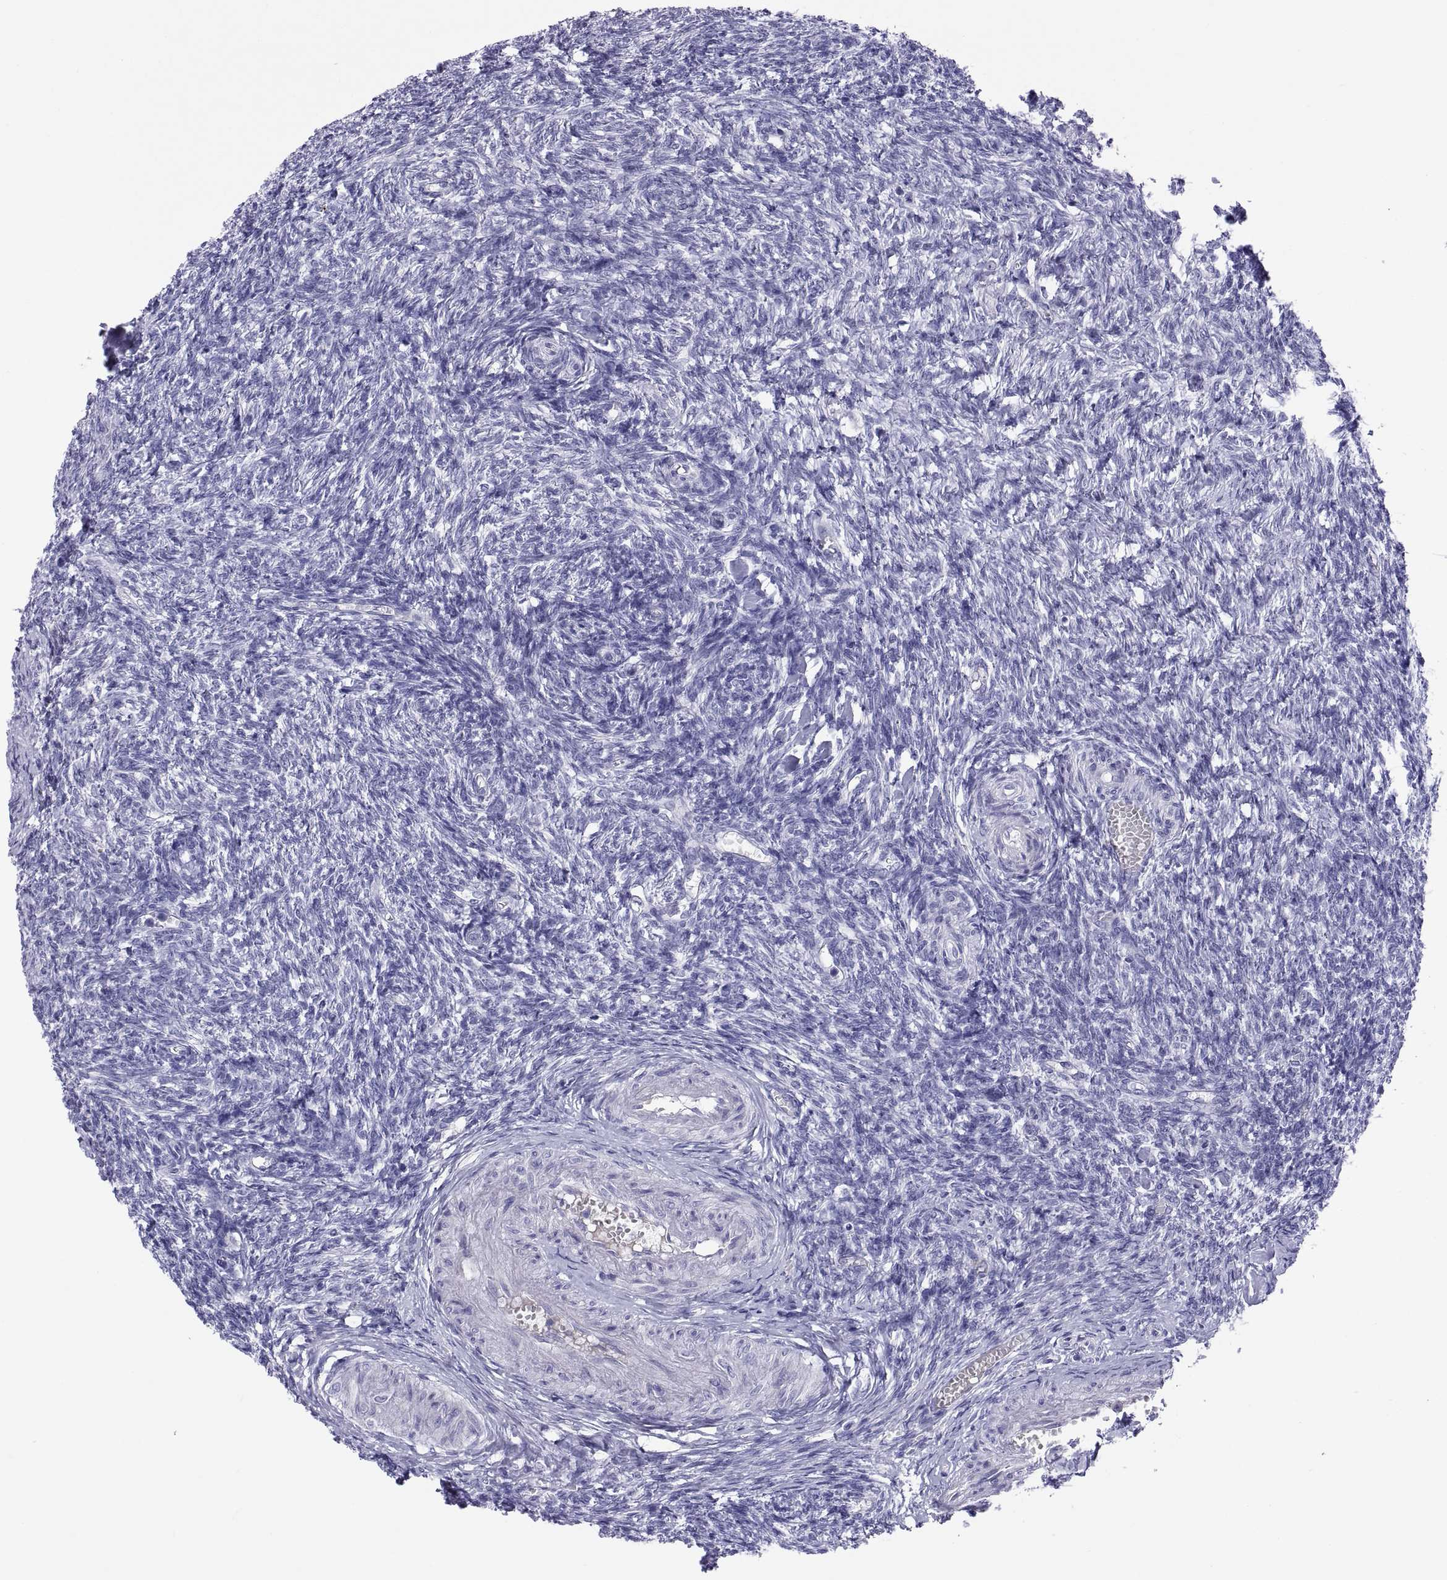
{"staining": {"intensity": "negative", "quantity": "none", "location": "none"}, "tissue": "ovary", "cell_type": "Follicle cells", "image_type": "normal", "snomed": [{"axis": "morphology", "description": "Normal tissue, NOS"}, {"axis": "topography", "description": "Ovary"}], "caption": "DAB (3,3'-diaminobenzidine) immunohistochemical staining of normal human ovary exhibits no significant expression in follicle cells. (Immunohistochemistry (ihc), brightfield microscopy, high magnification).", "gene": "QRICH2", "patient": {"sex": "female", "age": 43}}